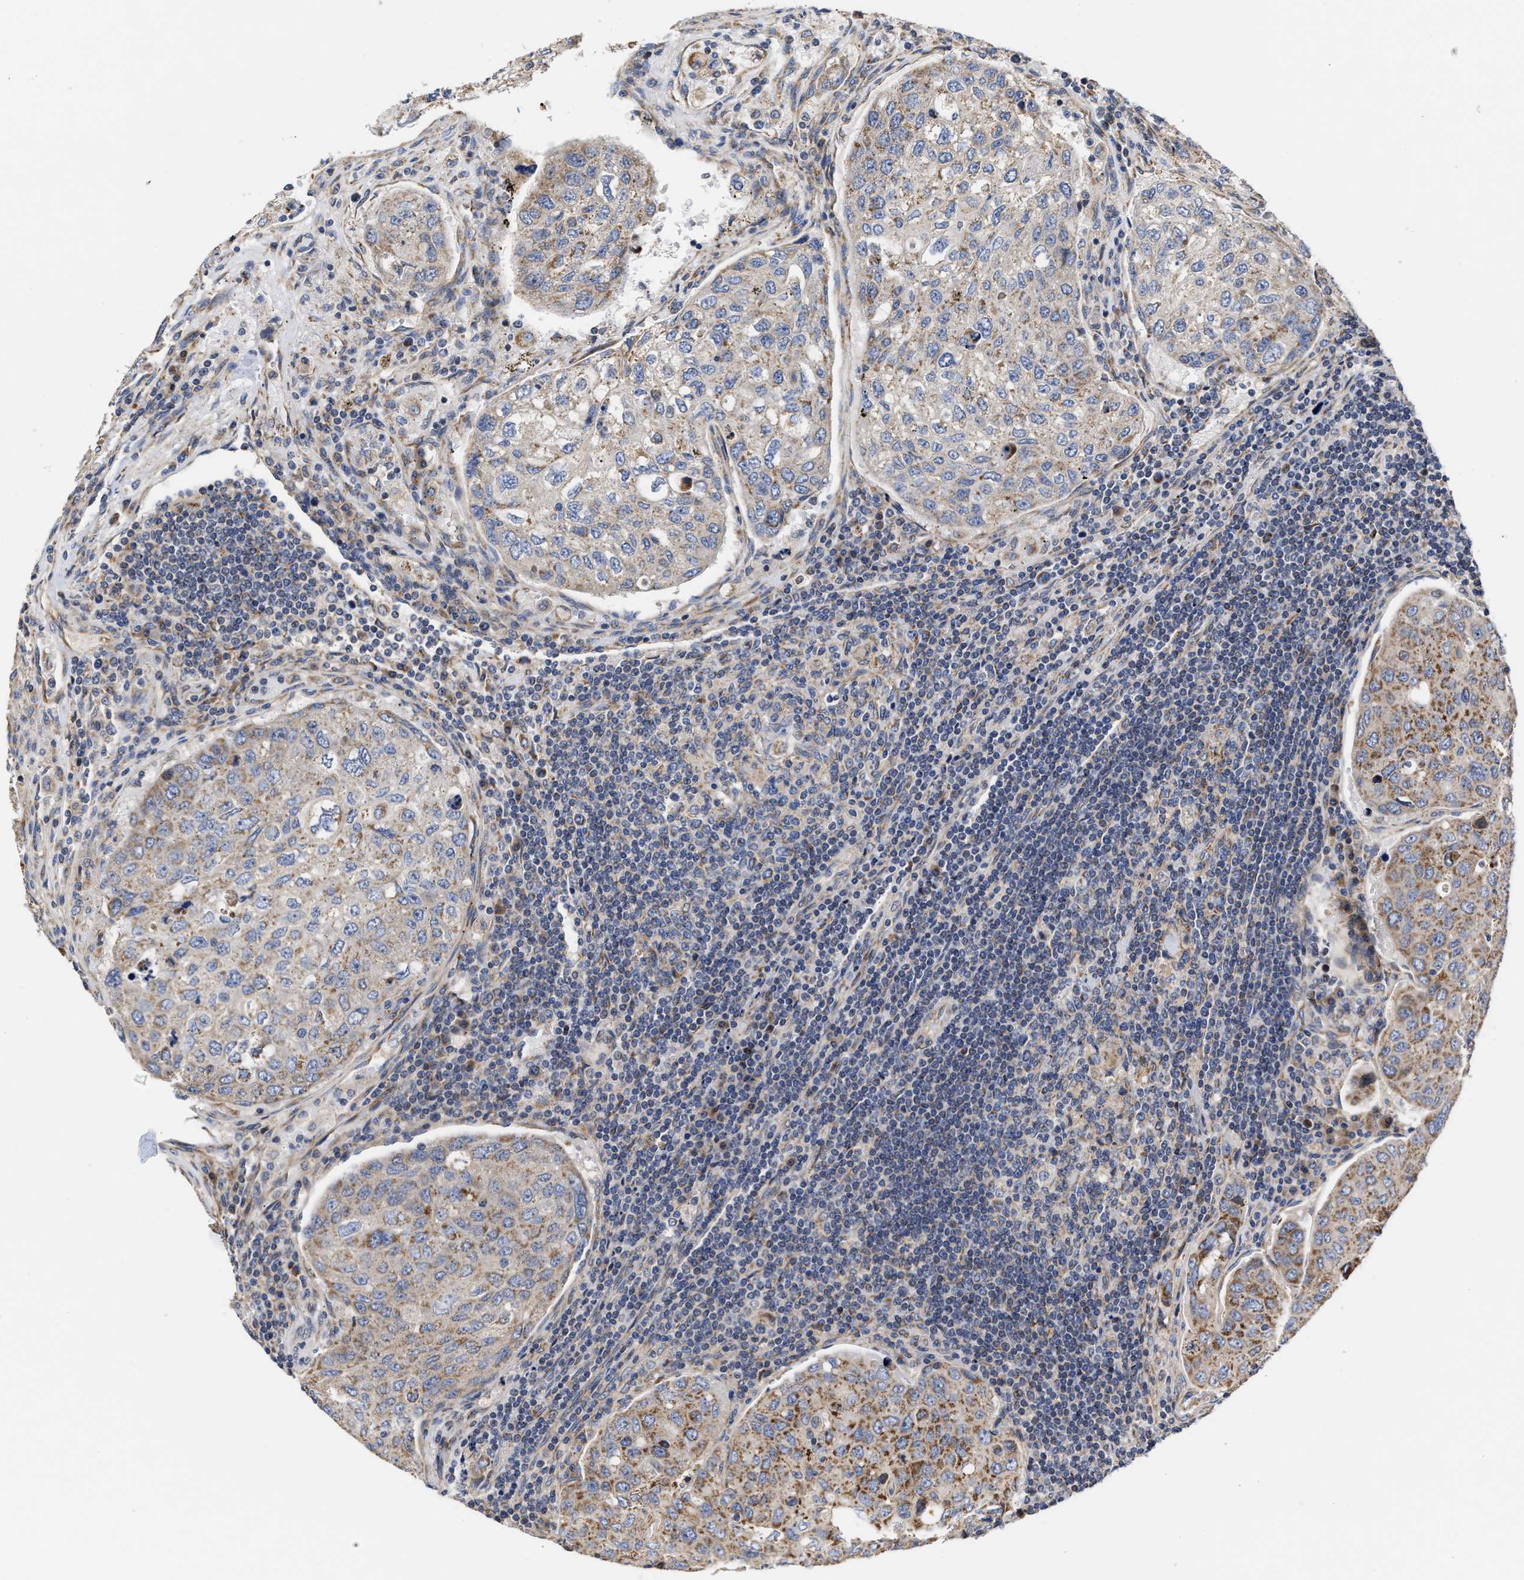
{"staining": {"intensity": "moderate", "quantity": "<25%", "location": "cytoplasmic/membranous"}, "tissue": "urothelial cancer", "cell_type": "Tumor cells", "image_type": "cancer", "snomed": [{"axis": "morphology", "description": "Urothelial carcinoma, High grade"}, {"axis": "topography", "description": "Lymph node"}, {"axis": "topography", "description": "Urinary bladder"}], "caption": "Urothelial cancer was stained to show a protein in brown. There is low levels of moderate cytoplasmic/membranous expression in approximately <25% of tumor cells.", "gene": "MALSU1", "patient": {"sex": "male", "age": 51}}